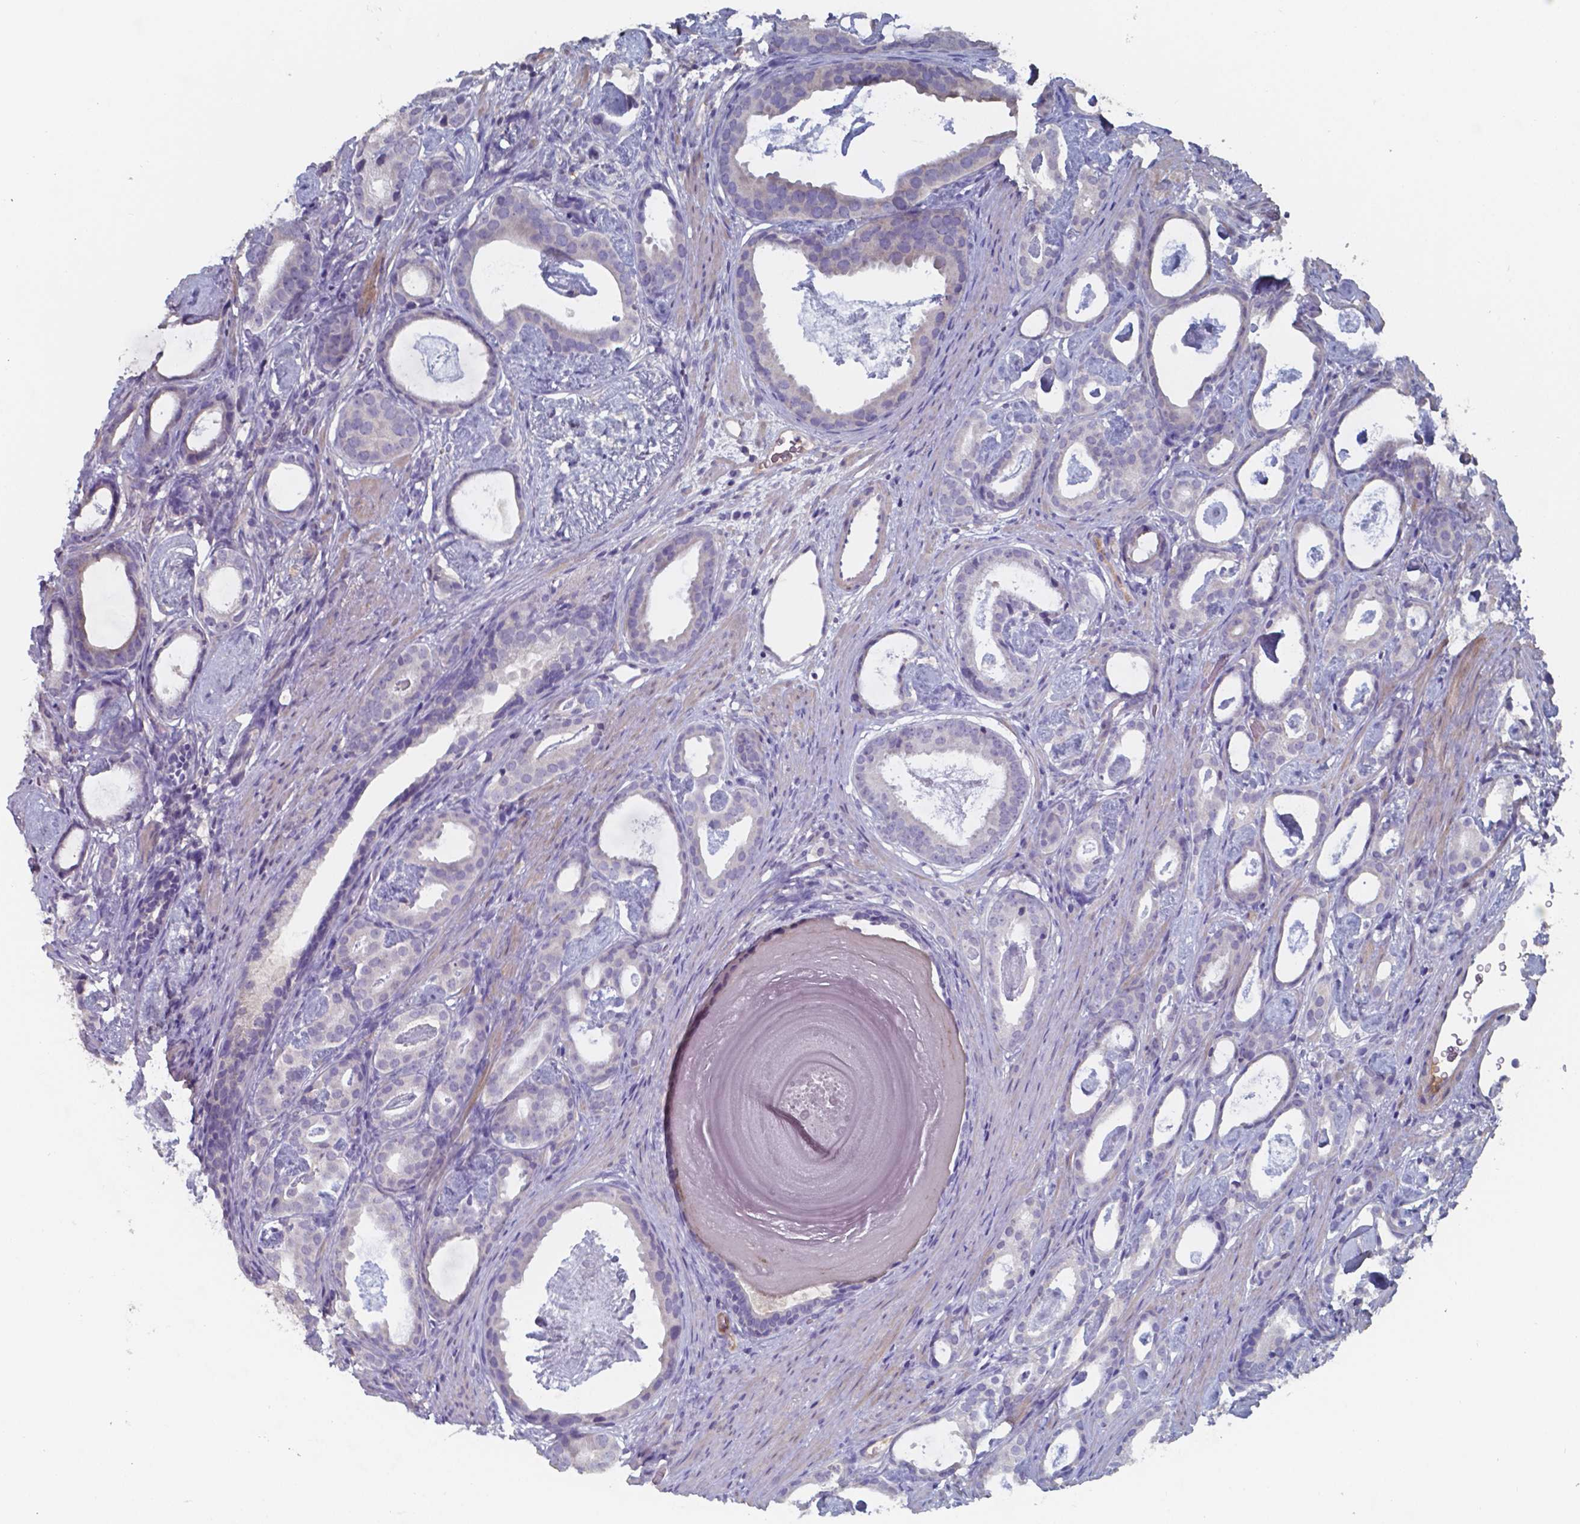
{"staining": {"intensity": "negative", "quantity": "none", "location": "none"}, "tissue": "prostate cancer", "cell_type": "Tumor cells", "image_type": "cancer", "snomed": [{"axis": "morphology", "description": "Adenocarcinoma, Low grade"}, {"axis": "topography", "description": "Prostate and seminal vesicle, NOS"}], "caption": "There is no significant staining in tumor cells of prostate cancer.", "gene": "BTBD17", "patient": {"sex": "male", "age": 71}}